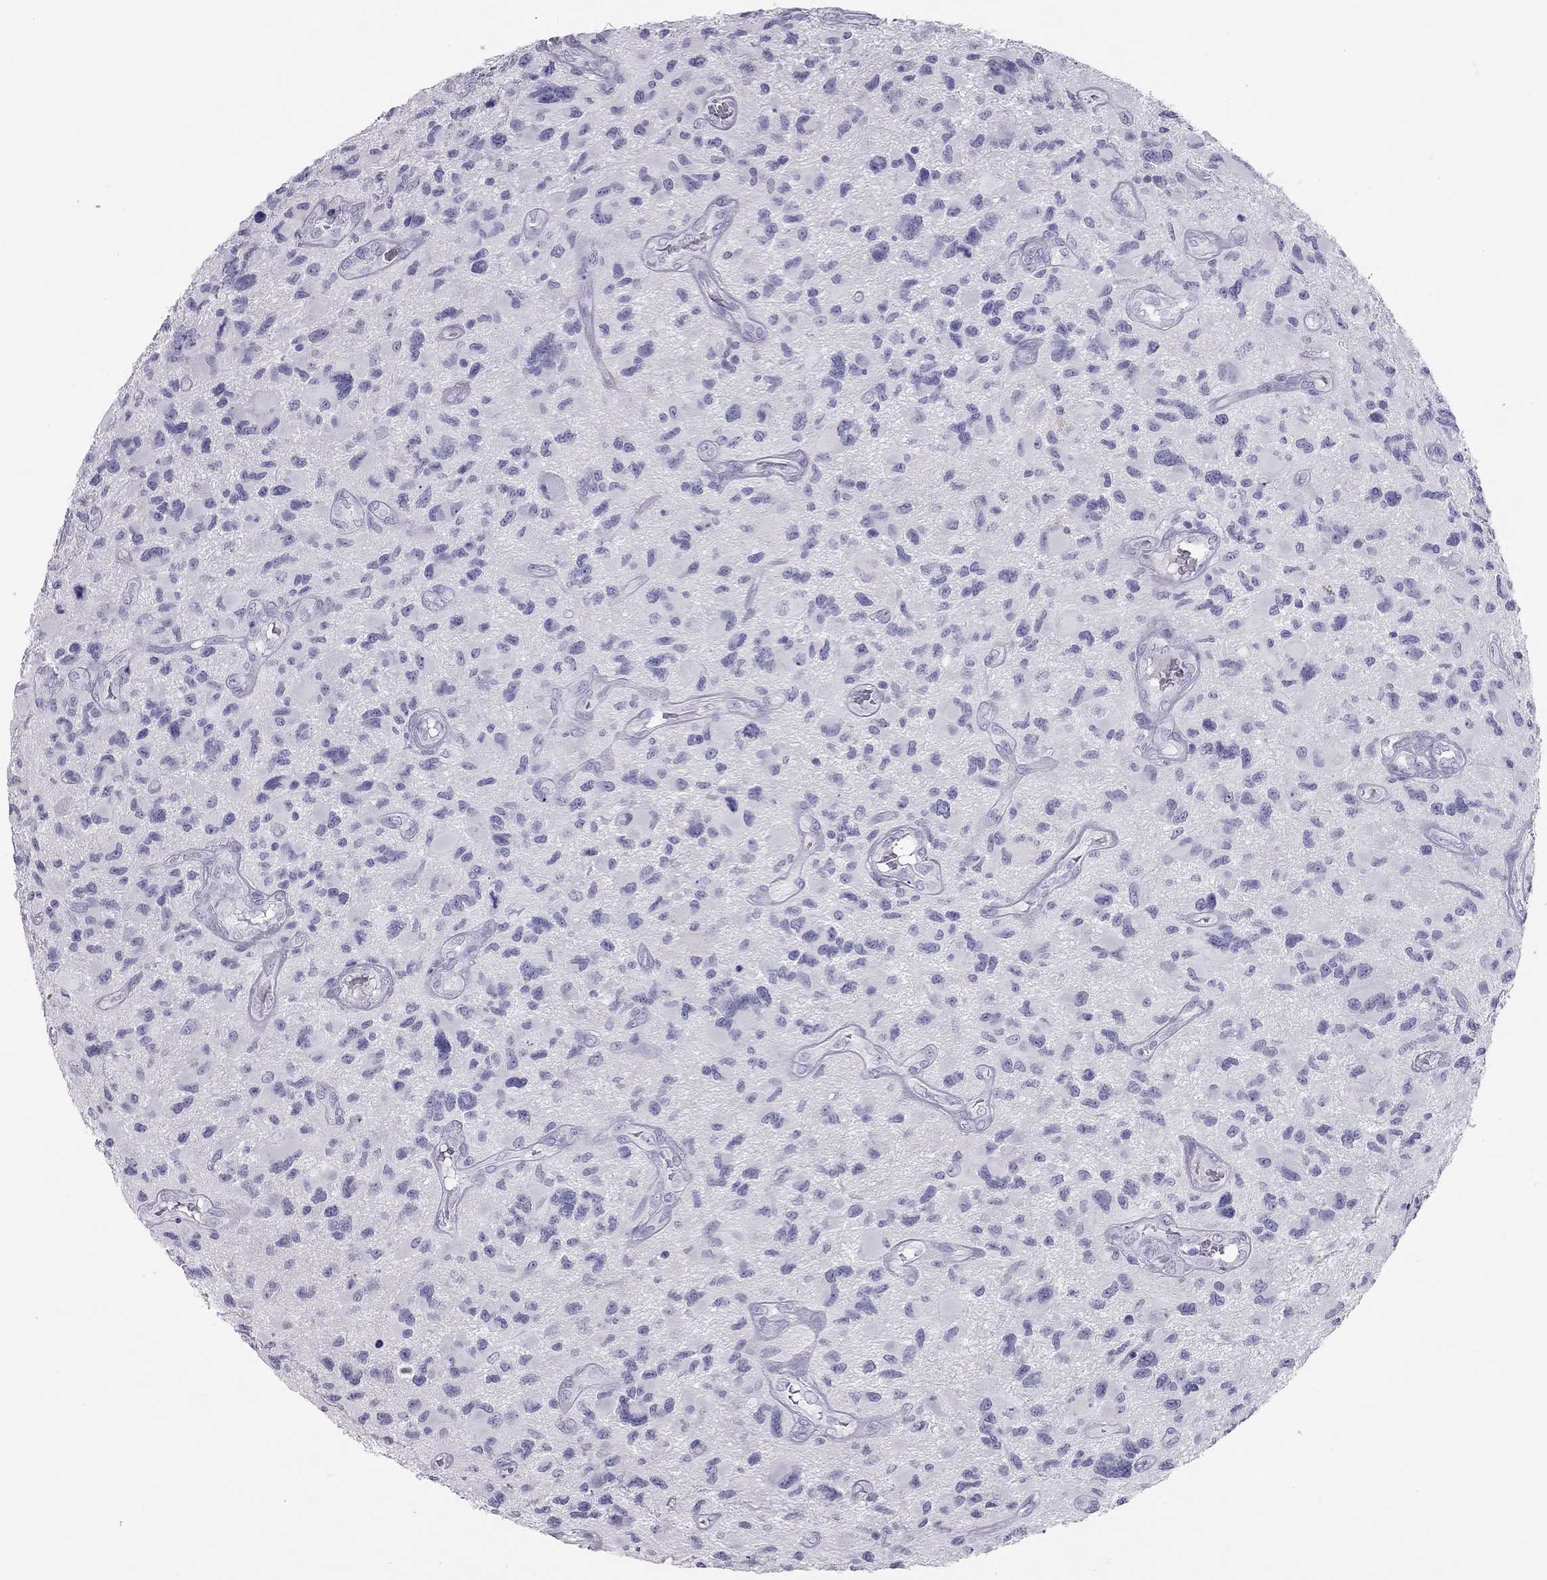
{"staining": {"intensity": "negative", "quantity": "none", "location": "none"}, "tissue": "glioma", "cell_type": "Tumor cells", "image_type": "cancer", "snomed": [{"axis": "morphology", "description": "Glioma, malignant, NOS"}, {"axis": "morphology", "description": "Glioma, malignant, High grade"}, {"axis": "topography", "description": "Brain"}], "caption": "Immunohistochemistry (IHC) micrograph of neoplastic tissue: malignant high-grade glioma stained with DAB (3,3'-diaminobenzidine) reveals no significant protein staining in tumor cells.", "gene": "KLRG1", "patient": {"sex": "female", "age": 71}}